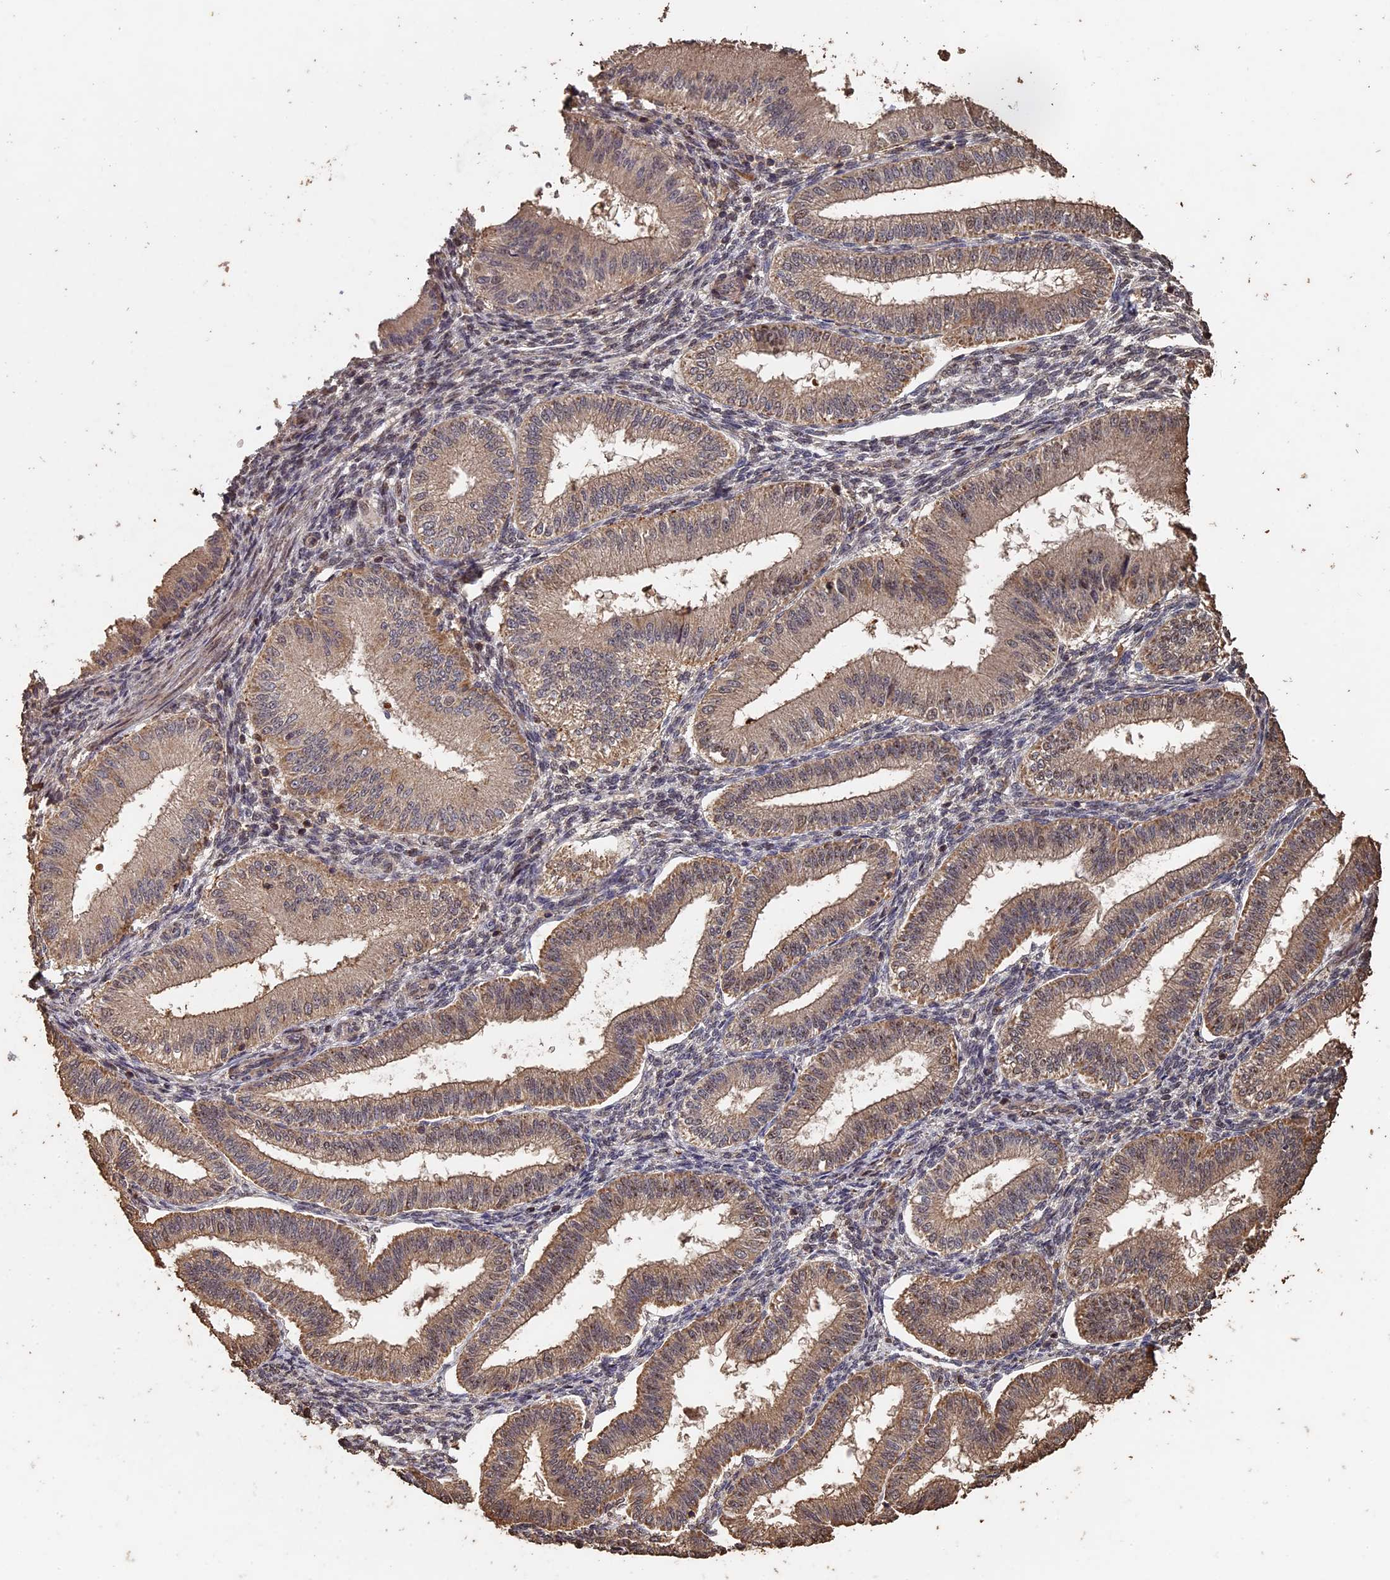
{"staining": {"intensity": "weak", "quantity": "<25%", "location": "cytoplasmic/membranous"}, "tissue": "endometrium", "cell_type": "Cells in endometrial stroma", "image_type": "normal", "snomed": [{"axis": "morphology", "description": "Normal tissue, NOS"}, {"axis": "topography", "description": "Endometrium"}], "caption": "A photomicrograph of human endometrium is negative for staining in cells in endometrial stroma. The staining is performed using DAB (3,3'-diaminobenzidine) brown chromogen with nuclei counter-stained in using hematoxylin.", "gene": "HUNK", "patient": {"sex": "female", "age": 39}}